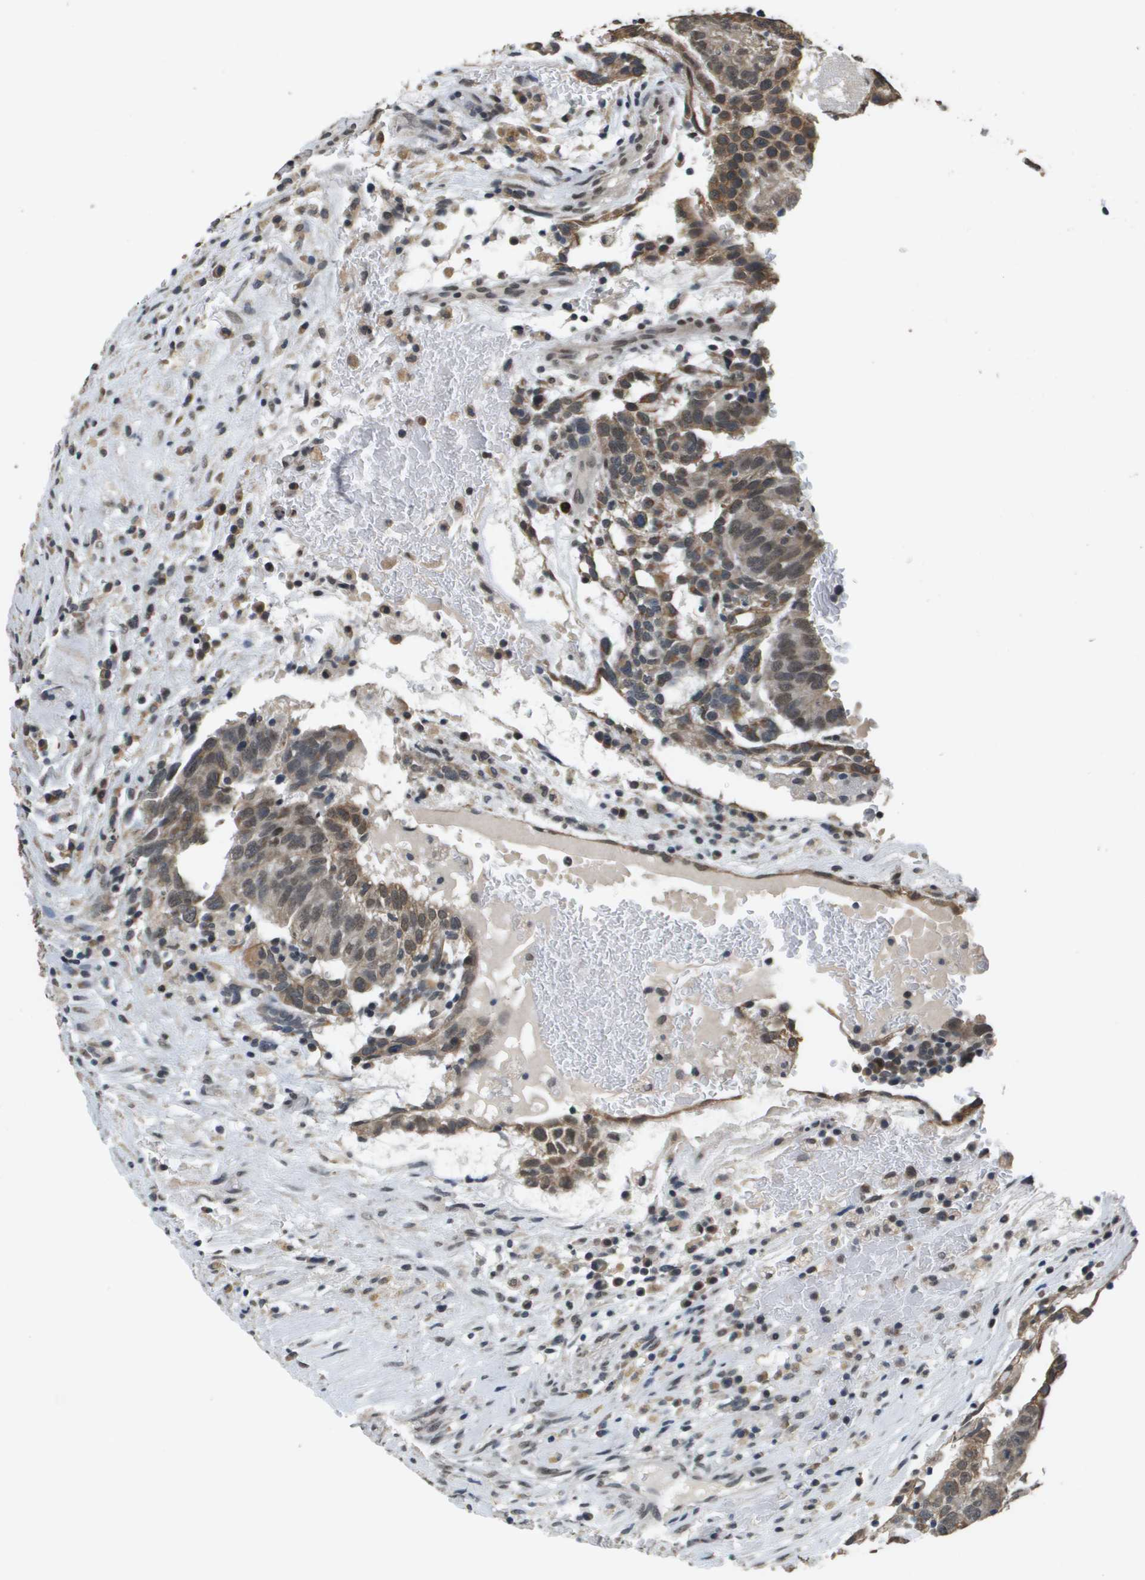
{"staining": {"intensity": "moderate", "quantity": "25%-75%", "location": "cytoplasmic/membranous,nuclear"}, "tissue": "testis cancer", "cell_type": "Tumor cells", "image_type": "cancer", "snomed": [{"axis": "morphology", "description": "Seminoma, NOS"}, {"axis": "morphology", "description": "Carcinoma, Embryonal, NOS"}, {"axis": "topography", "description": "Testis"}], "caption": "DAB immunohistochemical staining of human testis embryonal carcinoma exhibits moderate cytoplasmic/membranous and nuclear protein positivity in about 25%-75% of tumor cells.", "gene": "FANCC", "patient": {"sex": "male", "age": 52}}